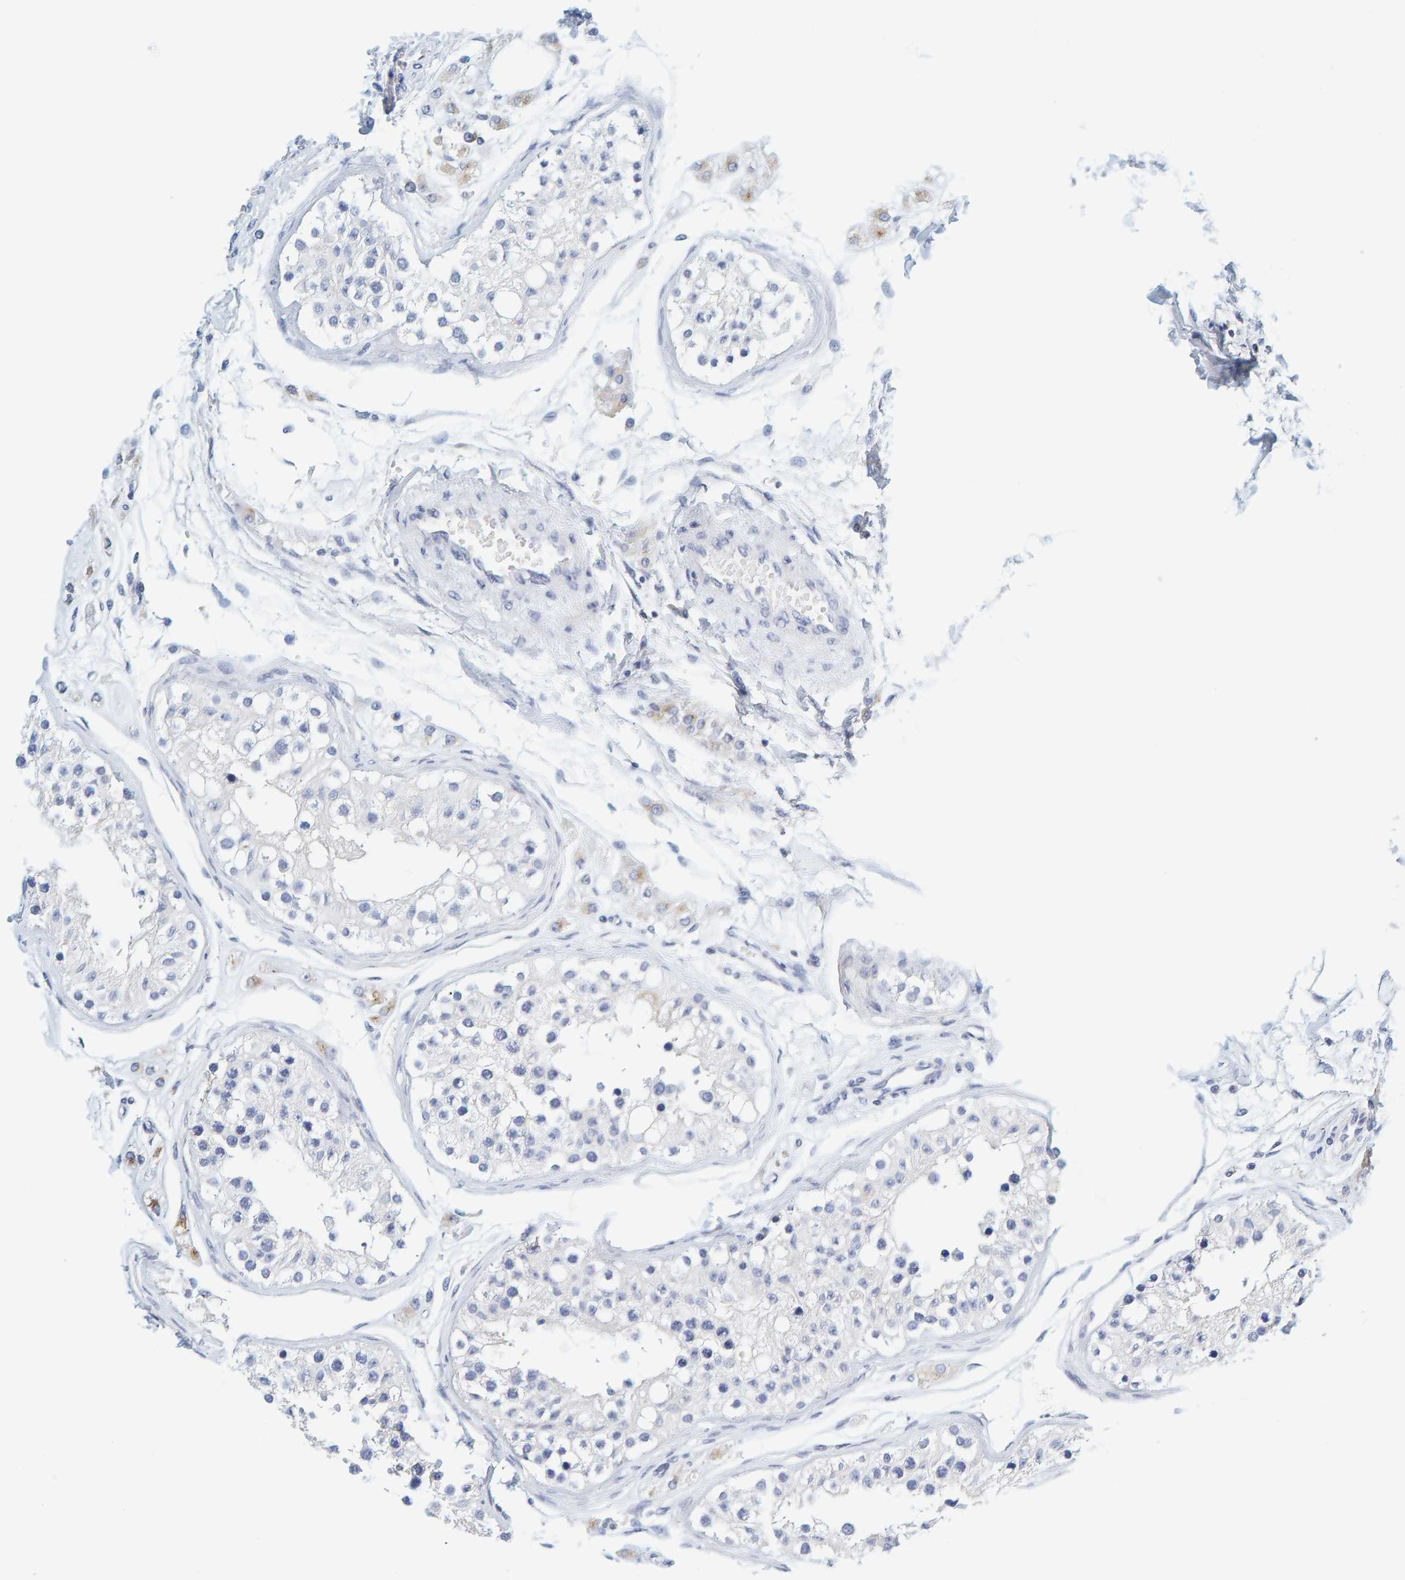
{"staining": {"intensity": "negative", "quantity": "none", "location": "none"}, "tissue": "testis", "cell_type": "Cells in seminiferous ducts", "image_type": "normal", "snomed": [{"axis": "morphology", "description": "Normal tissue, NOS"}, {"axis": "morphology", "description": "Adenocarcinoma, metastatic, NOS"}, {"axis": "topography", "description": "Testis"}], "caption": "Cells in seminiferous ducts are negative for brown protein staining in benign testis. The staining is performed using DAB brown chromogen with nuclei counter-stained in using hematoxylin.", "gene": "MOG", "patient": {"sex": "male", "age": 26}}